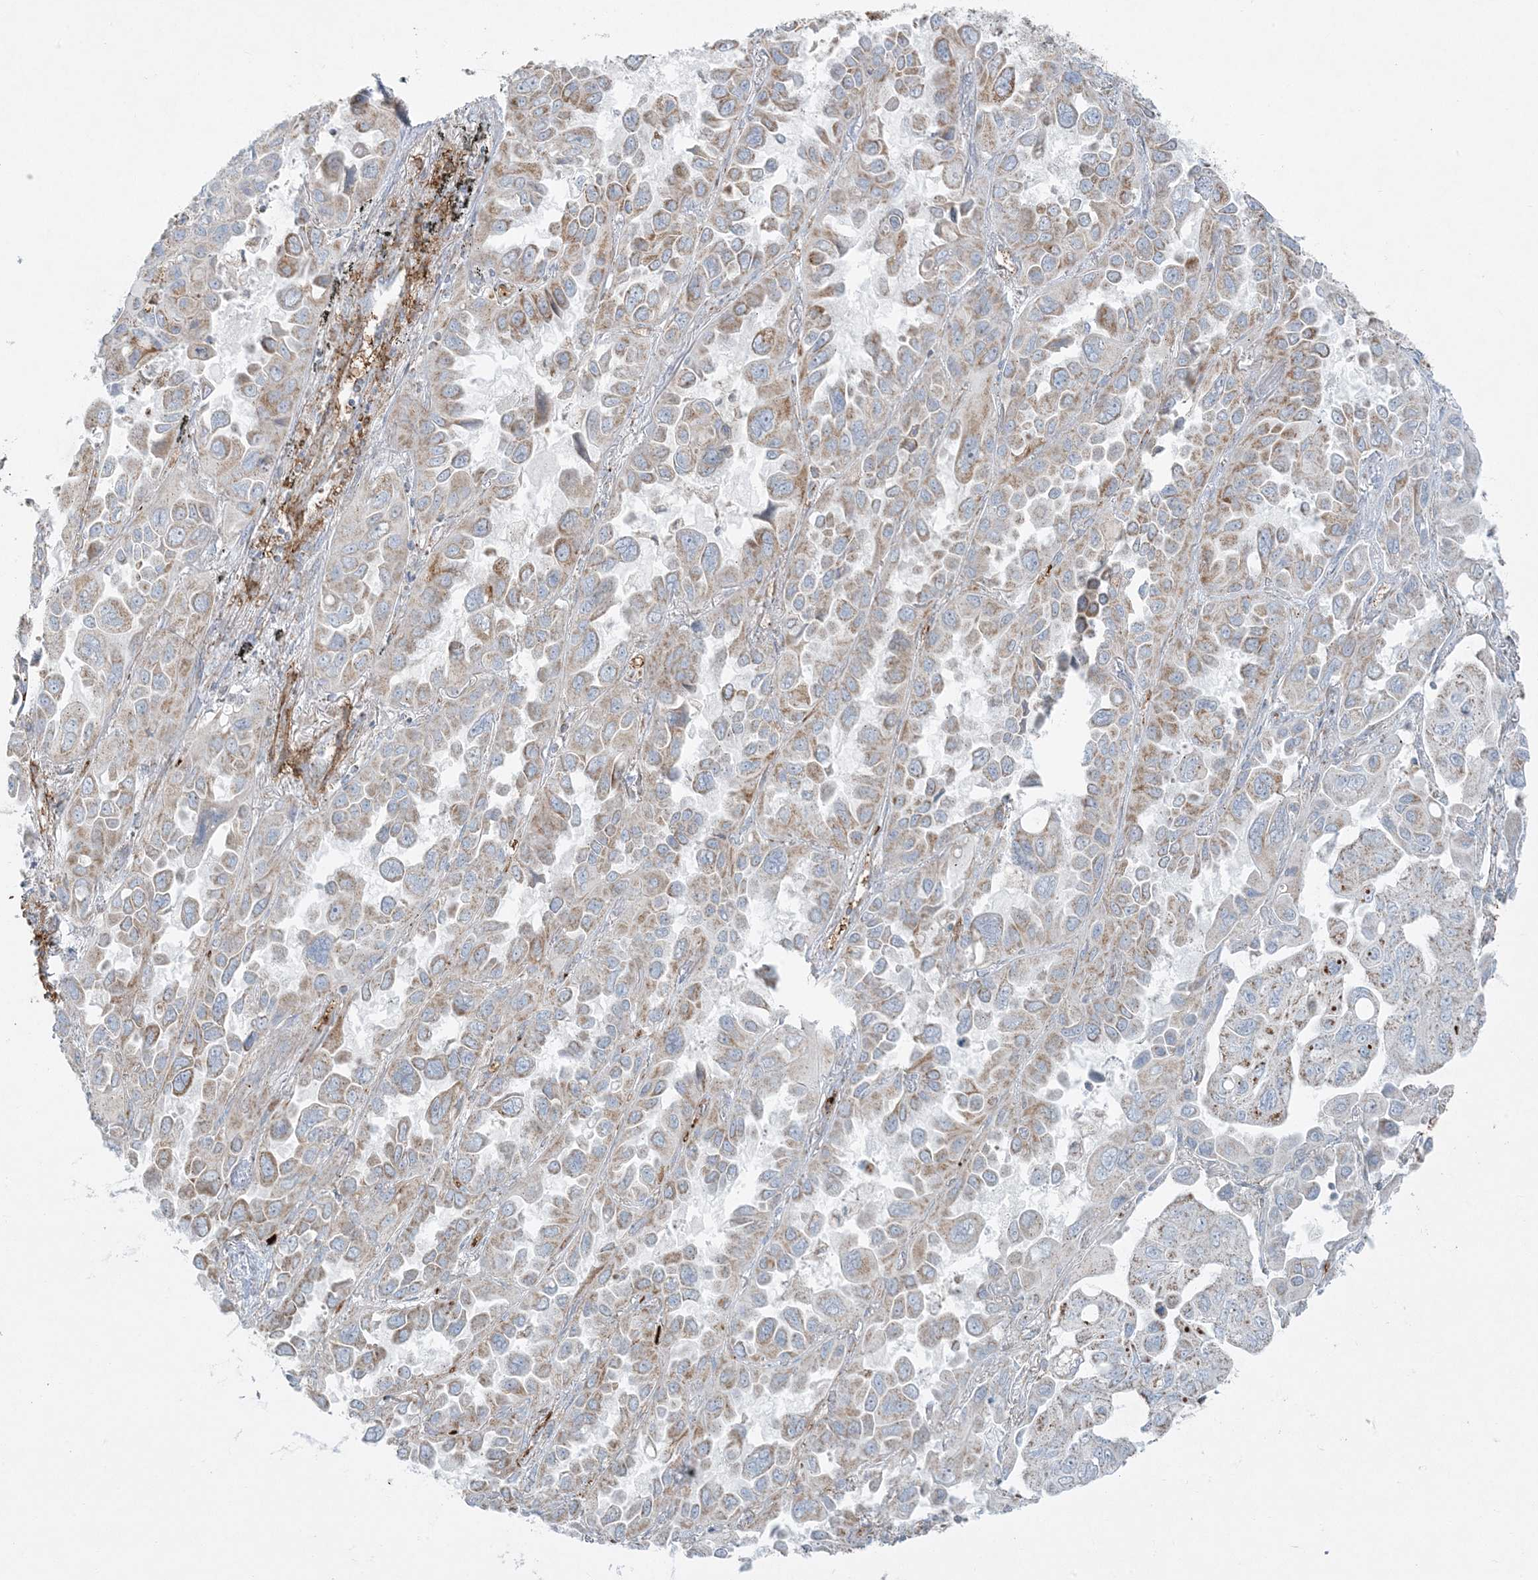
{"staining": {"intensity": "weak", "quantity": ">75%", "location": "cytoplasmic/membranous"}, "tissue": "lung cancer", "cell_type": "Tumor cells", "image_type": "cancer", "snomed": [{"axis": "morphology", "description": "Adenocarcinoma, NOS"}, {"axis": "topography", "description": "Lung"}], "caption": "Lung cancer (adenocarcinoma) was stained to show a protein in brown. There is low levels of weak cytoplasmic/membranous staining in about >75% of tumor cells.", "gene": "PIK3R4", "patient": {"sex": "male", "age": 64}}